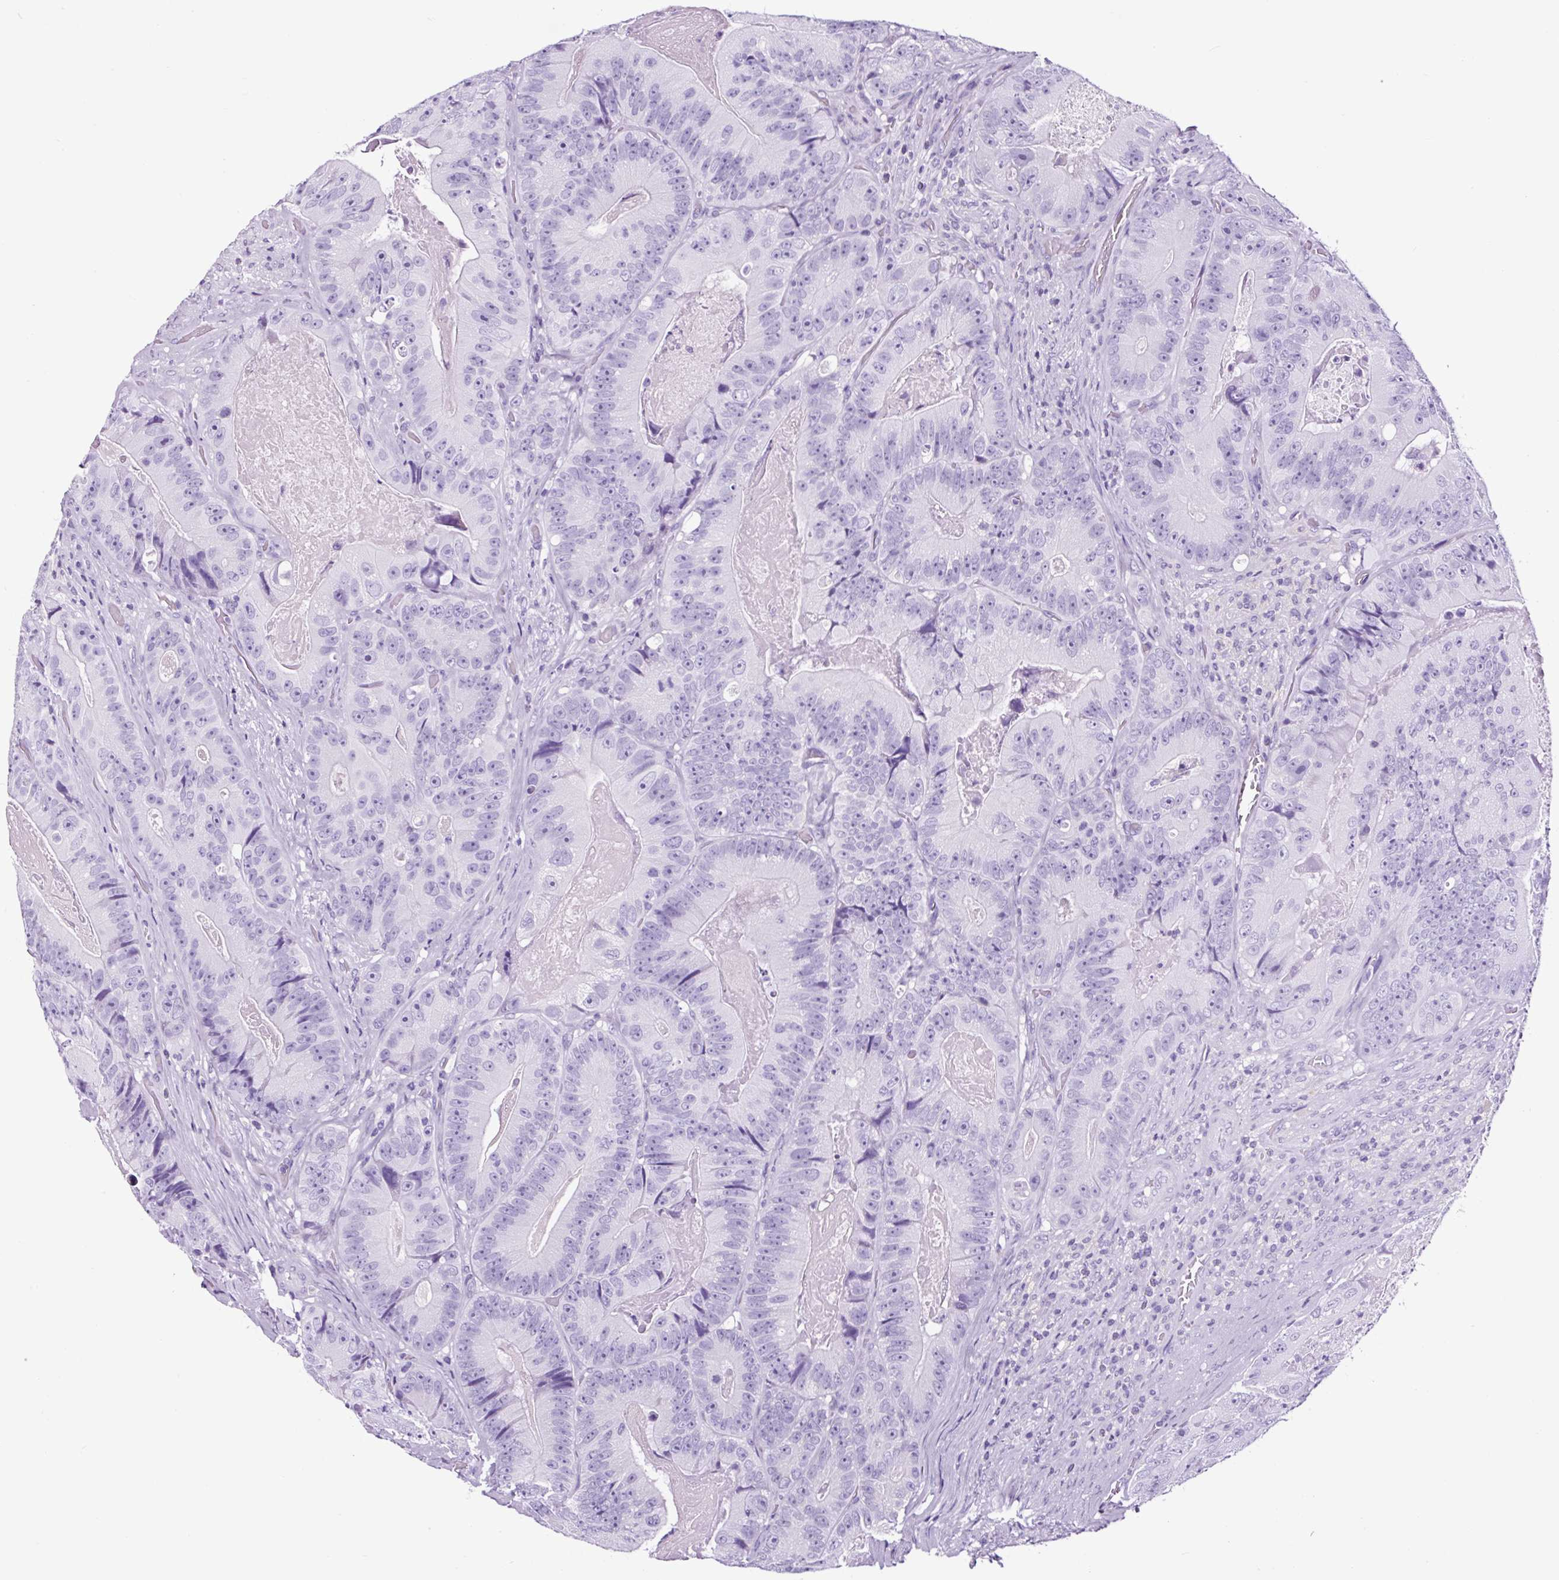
{"staining": {"intensity": "negative", "quantity": "none", "location": "none"}, "tissue": "colorectal cancer", "cell_type": "Tumor cells", "image_type": "cancer", "snomed": [{"axis": "morphology", "description": "Adenocarcinoma, NOS"}, {"axis": "topography", "description": "Colon"}], "caption": "Human adenocarcinoma (colorectal) stained for a protein using immunohistochemistry (IHC) displays no expression in tumor cells.", "gene": "FBXL7", "patient": {"sex": "female", "age": 86}}